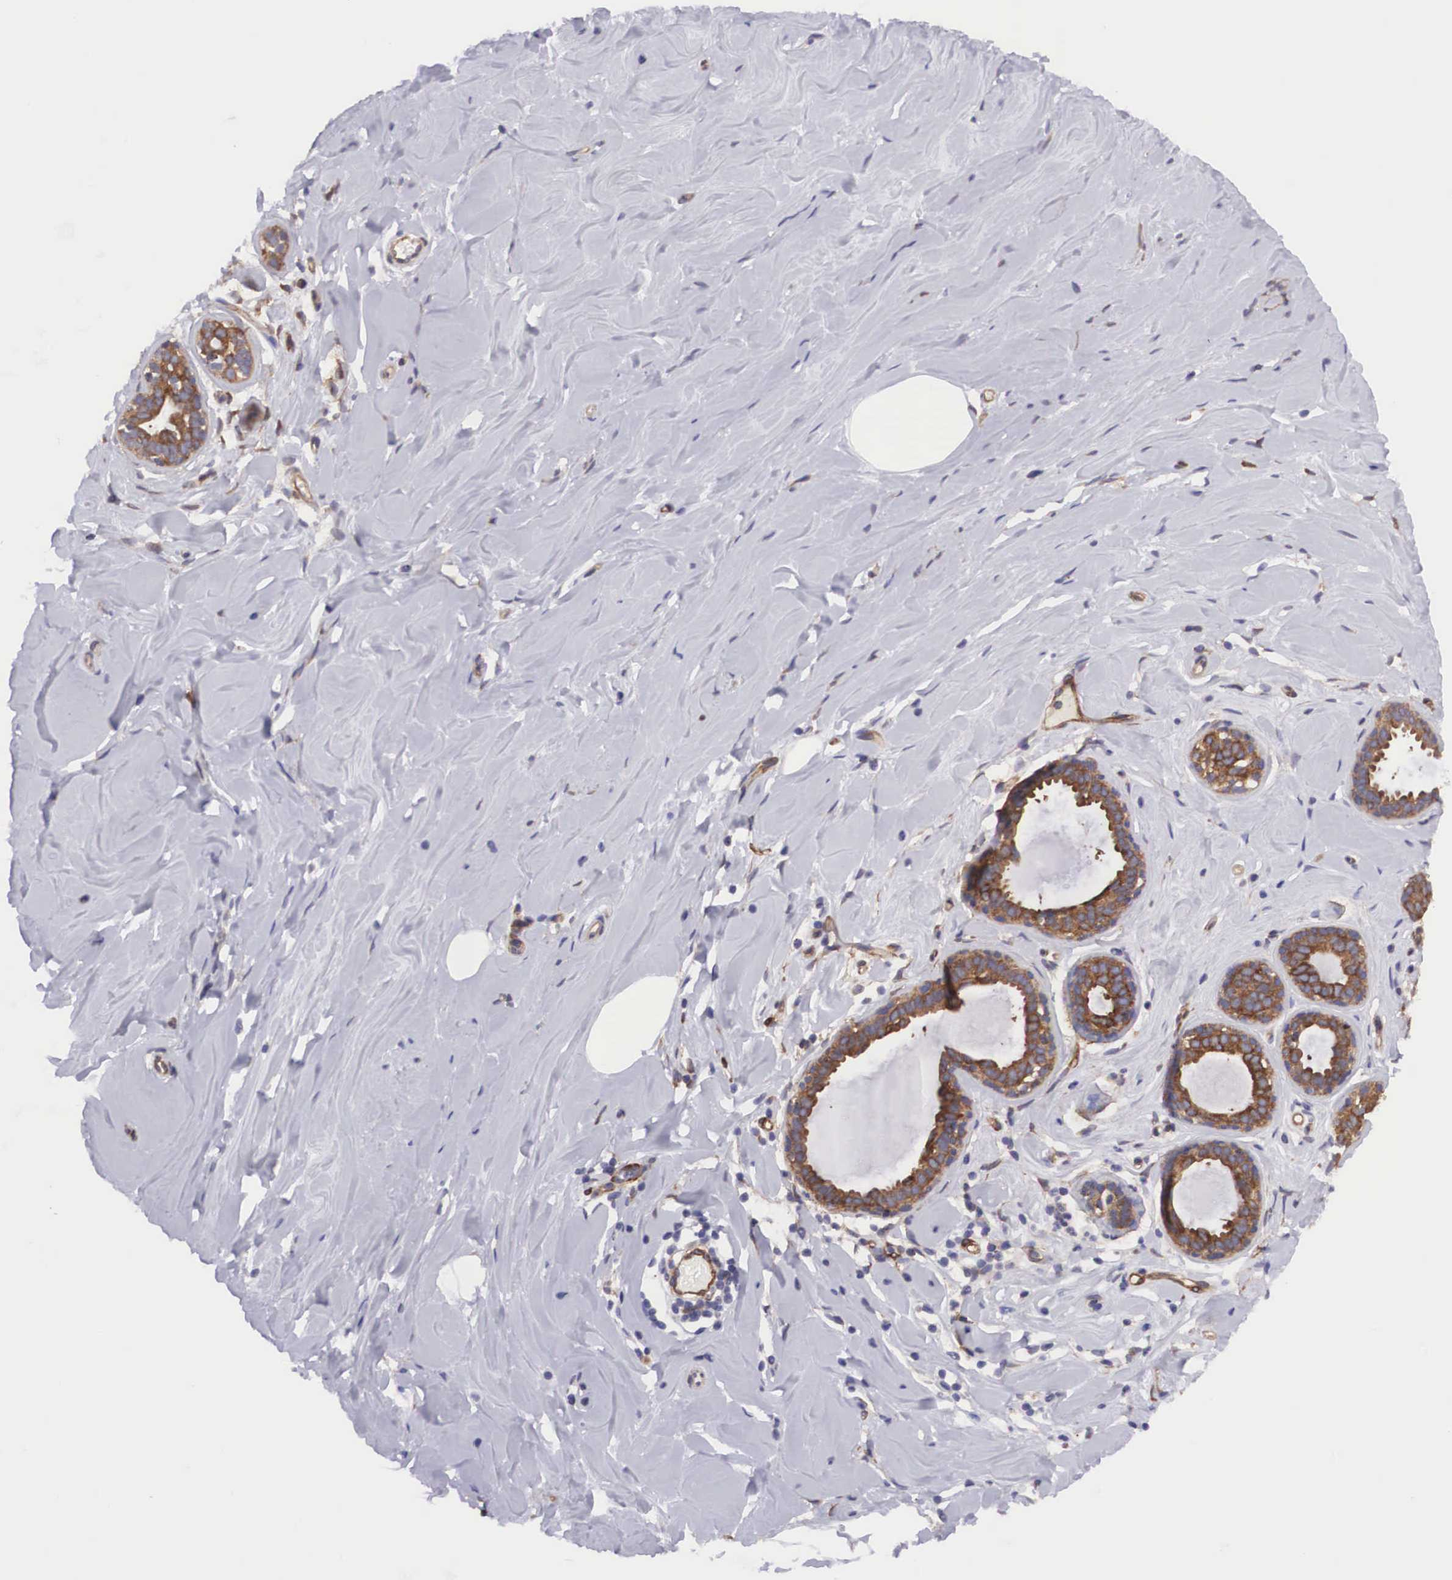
{"staining": {"intensity": "negative", "quantity": "none", "location": "none"}, "tissue": "breast", "cell_type": "Adipocytes", "image_type": "normal", "snomed": [{"axis": "morphology", "description": "Normal tissue, NOS"}, {"axis": "topography", "description": "Breast"}], "caption": "Immunohistochemistry (IHC) image of normal breast: human breast stained with DAB reveals no significant protein staining in adipocytes. The staining is performed using DAB (3,3'-diaminobenzidine) brown chromogen with nuclei counter-stained in using hematoxylin.", "gene": "BCAR1", "patient": {"sex": "female", "age": 44}}